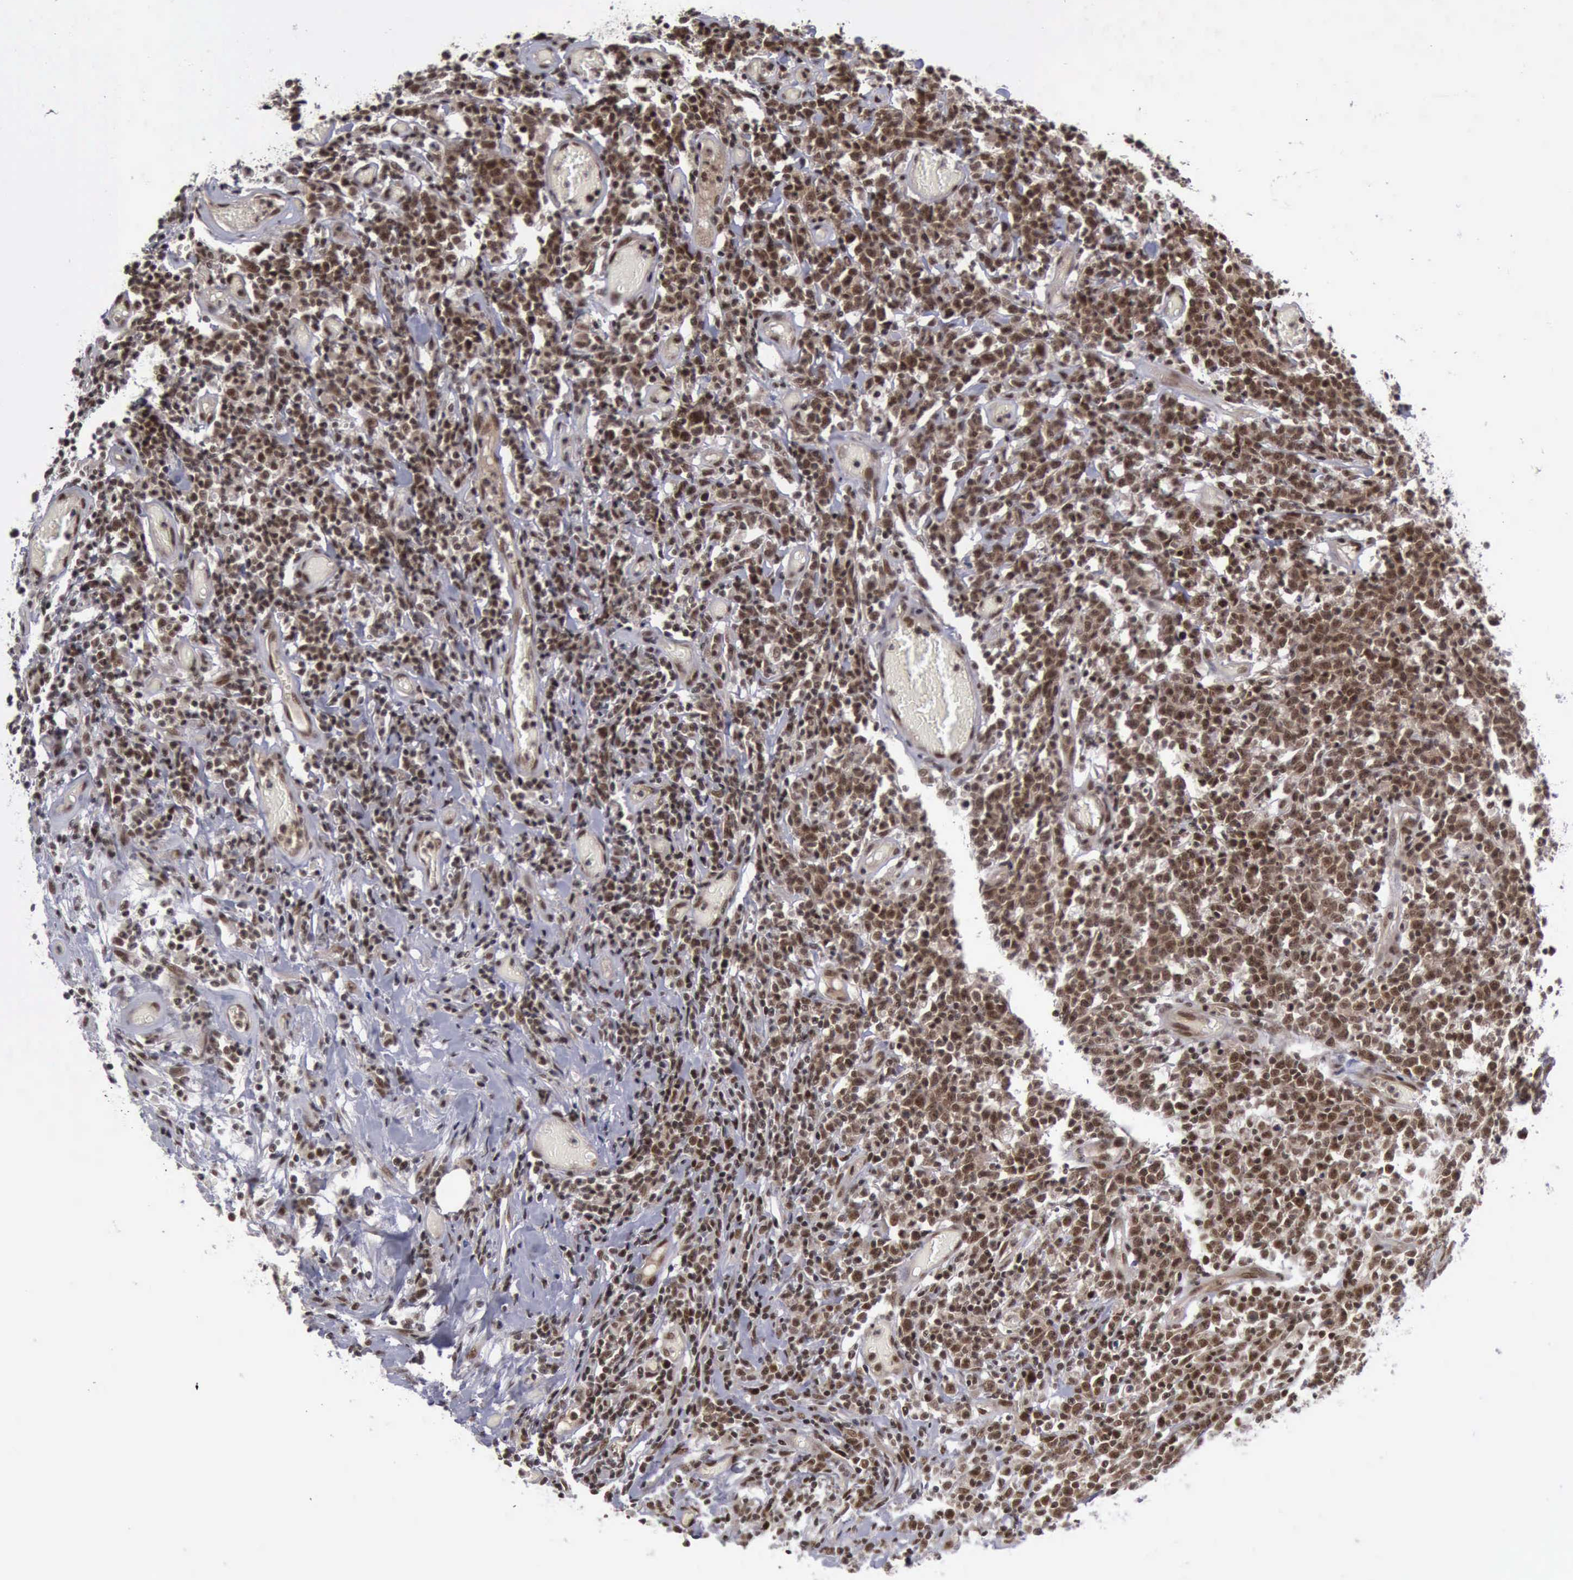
{"staining": {"intensity": "strong", "quantity": ">75%", "location": "cytoplasmic/membranous,nuclear"}, "tissue": "lymphoma", "cell_type": "Tumor cells", "image_type": "cancer", "snomed": [{"axis": "morphology", "description": "Malignant lymphoma, non-Hodgkin's type, High grade"}, {"axis": "topography", "description": "Colon"}], "caption": "Immunohistochemistry (IHC) staining of lymphoma, which displays high levels of strong cytoplasmic/membranous and nuclear positivity in about >75% of tumor cells indicating strong cytoplasmic/membranous and nuclear protein expression. The staining was performed using DAB (brown) for protein detection and nuclei were counterstained in hematoxylin (blue).", "gene": "ATM", "patient": {"sex": "male", "age": 82}}